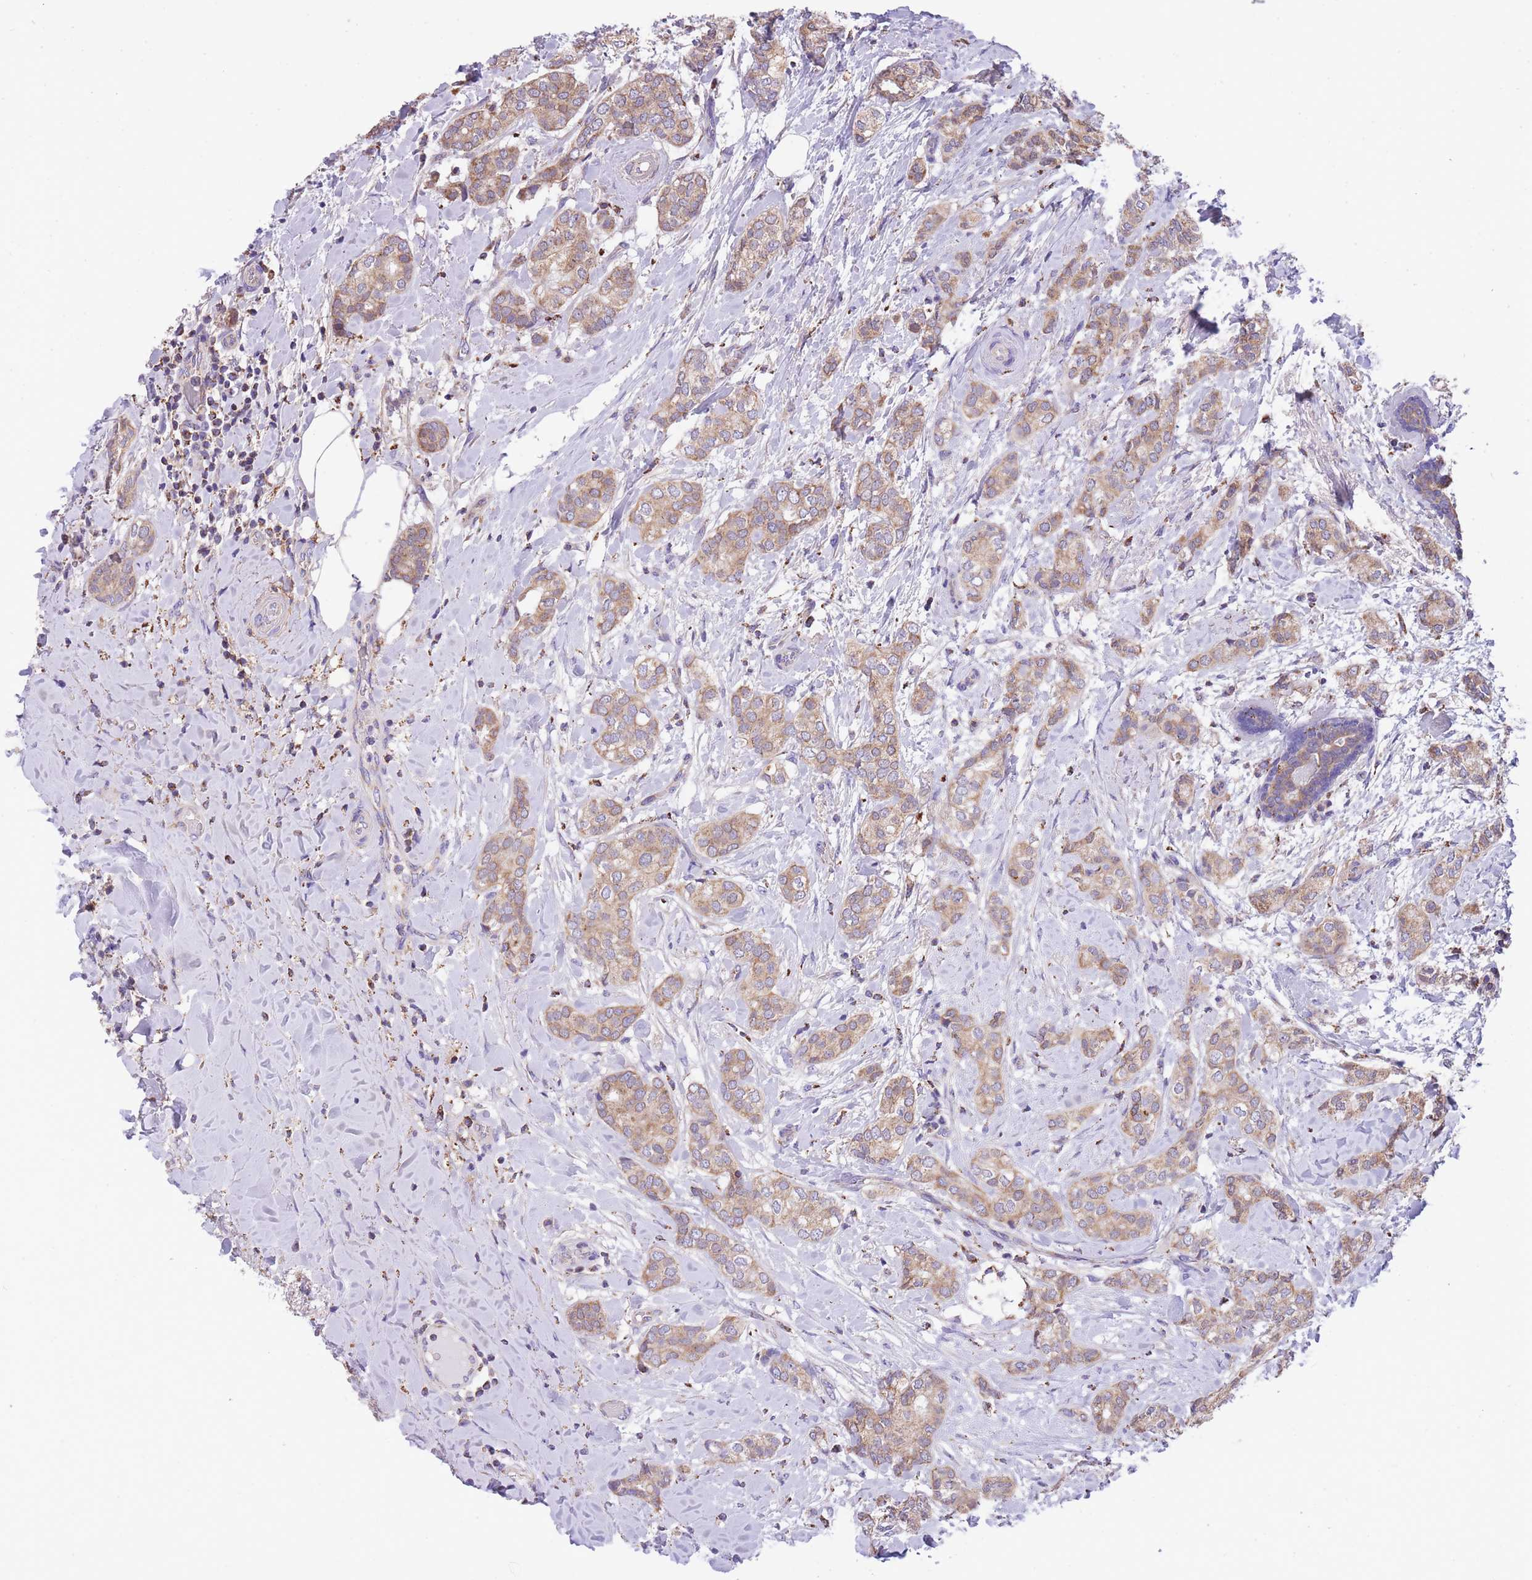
{"staining": {"intensity": "weak", "quantity": ">75%", "location": "cytoplasmic/membranous"}, "tissue": "breast cancer", "cell_type": "Tumor cells", "image_type": "cancer", "snomed": [{"axis": "morphology", "description": "Duct carcinoma"}, {"axis": "topography", "description": "Breast"}], "caption": "Immunohistochemistry (DAB (3,3'-diaminobenzidine)) staining of human breast cancer reveals weak cytoplasmic/membranous protein staining in about >75% of tumor cells. (DAB (3,3'-diaminobenzidine) = brown stain, brightfield microscopy at high magnification).", "gene": "ST3GAL3", "patient": {"sex": "female", "age": 73}}